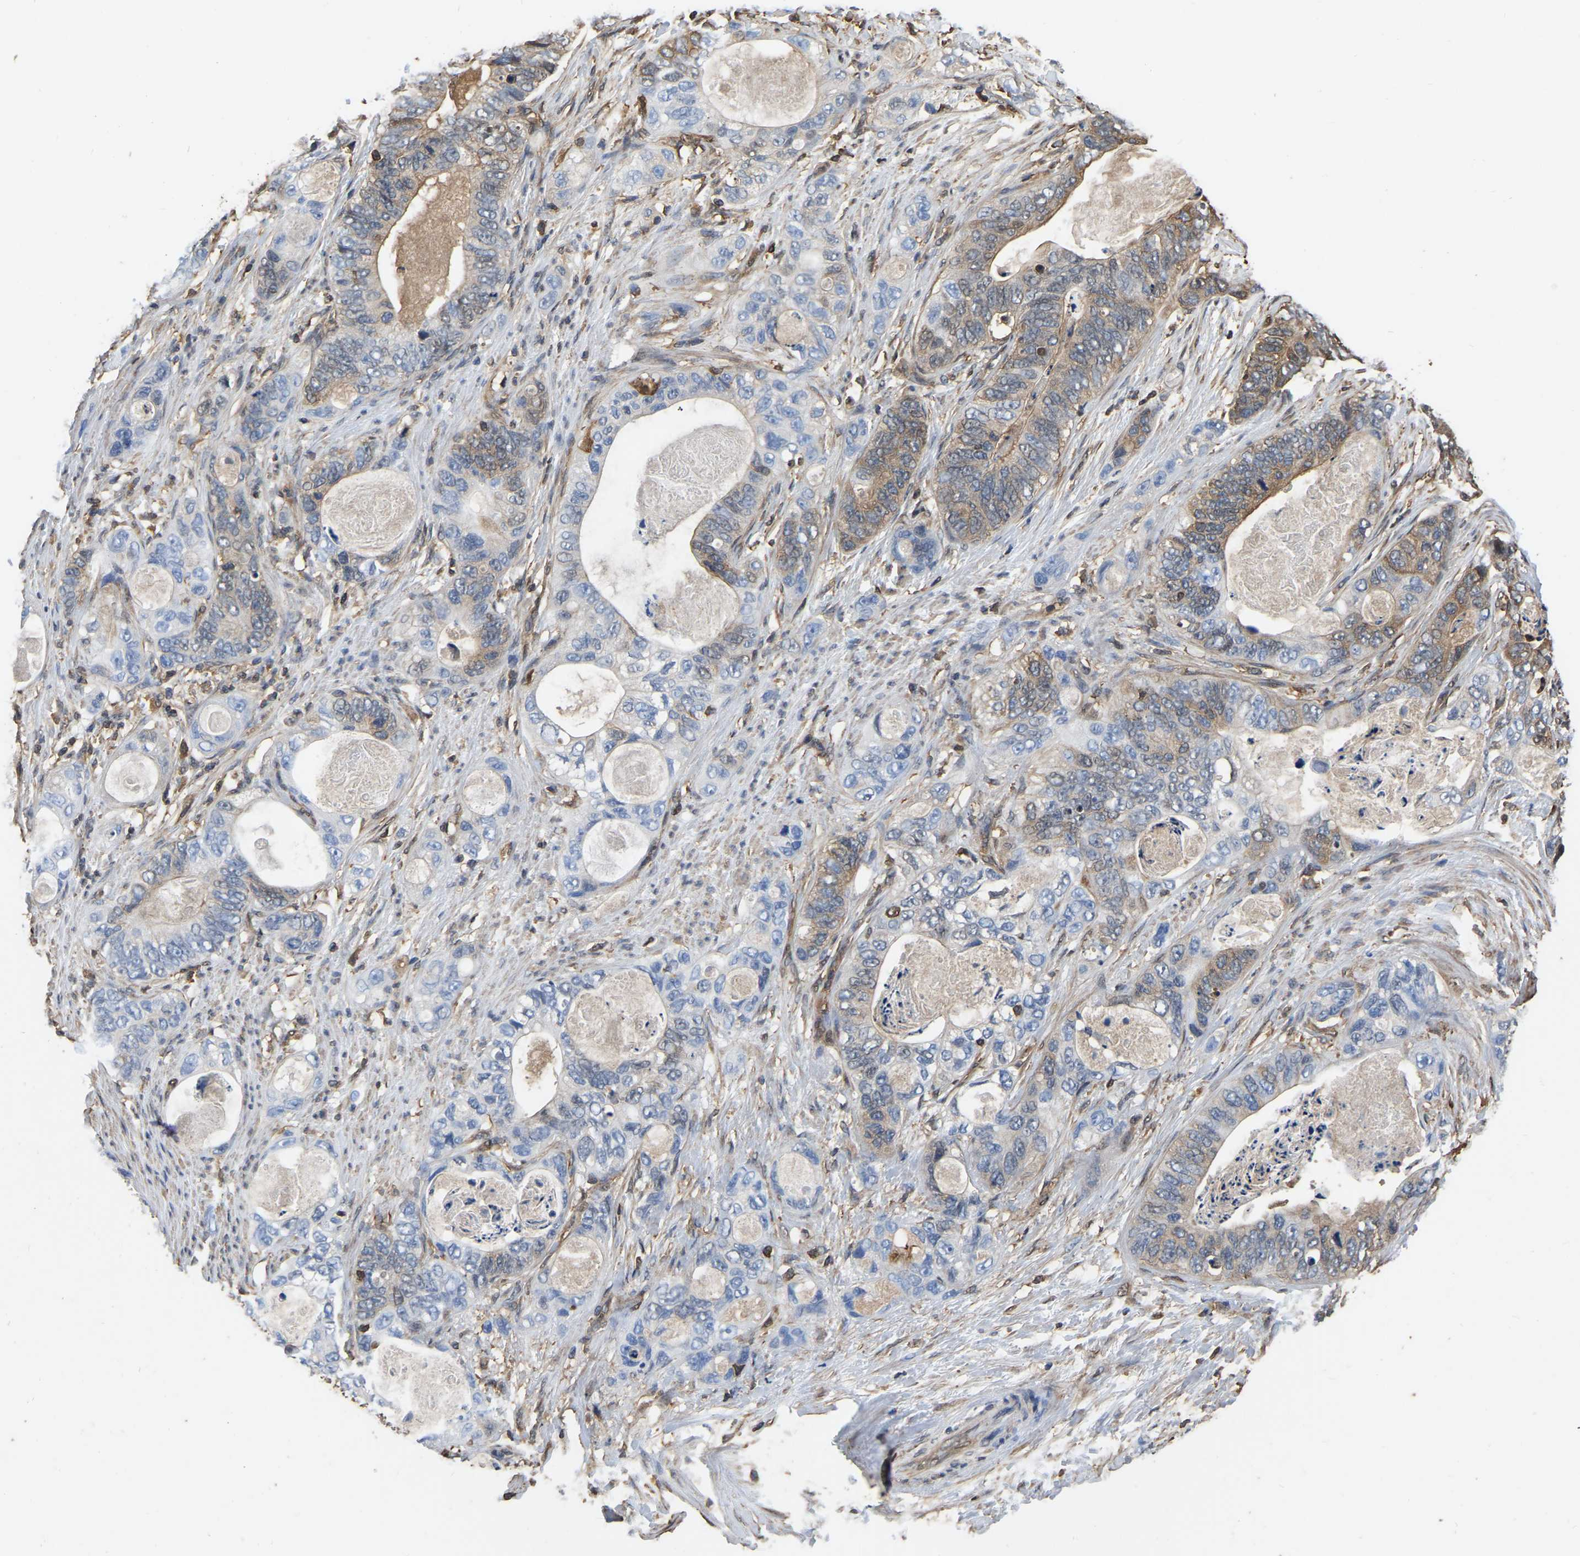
{"staining": {"intensity": "moderate", "quantity": "<25%", "location": "cytoplasmic/membranous"}, "tissue": "stomach cancer", "cell_type": "Tumor cells", "image_type": "cancer", "snomed": [{"axis": "morphology", "description": "Normal tissue, NOS"}, {"axis": "morphology", "description": "Adenocarcinoma, NOS"}, {"axis": "topography", "description": "Stomach"}], "caption": "Protein analysis of stomach cancer tissue displays moderate cytoplasmic/membranous staining in approximately <25% of tumor cells.", "gene": "LDHB", "patient": {"sex": "female", "age": 89}}